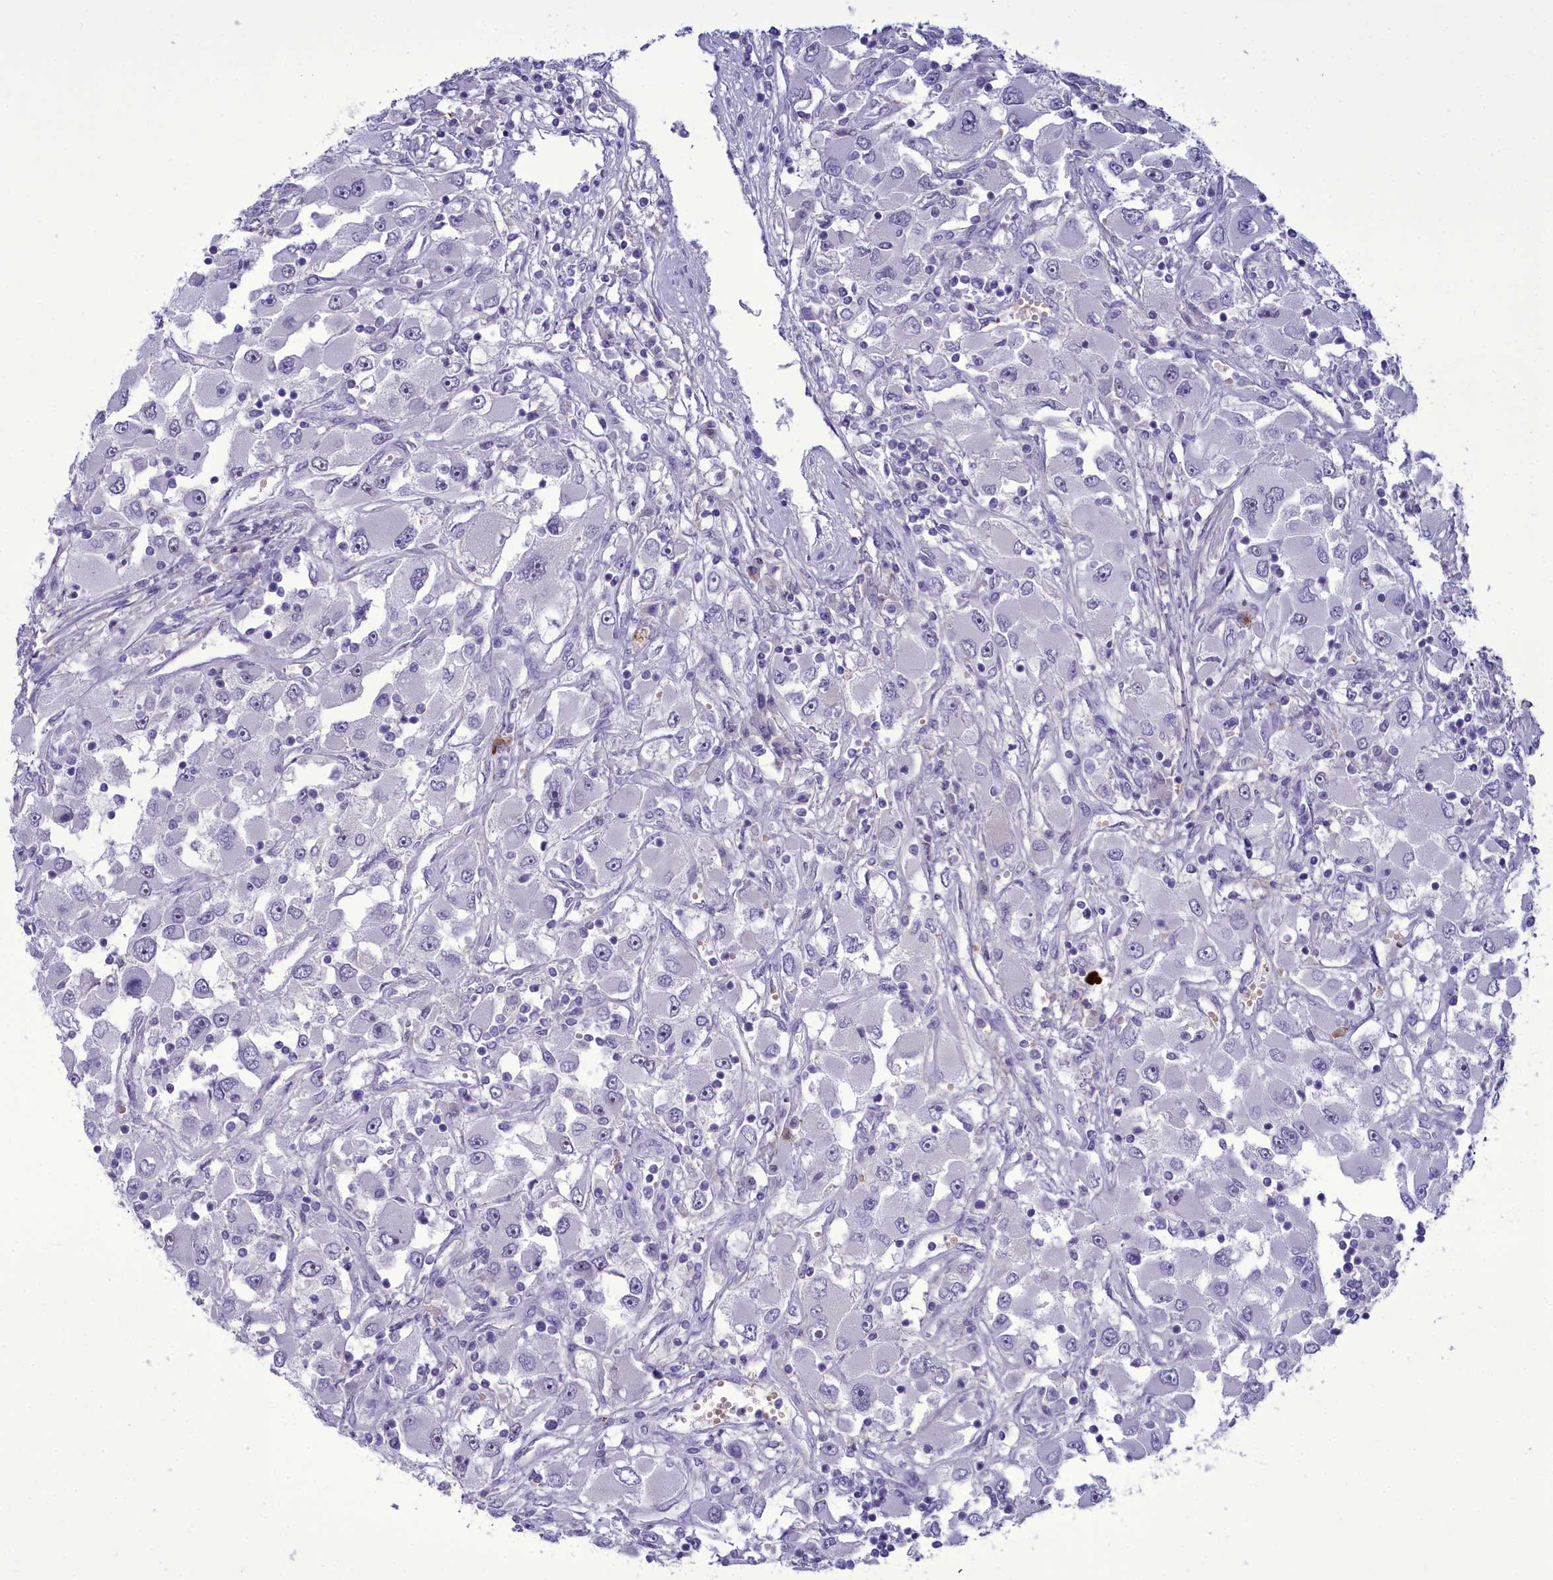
{"staining": {"intensity": "negative", "quantity": "none", "location": "none"}, "tissue": "renal cancer", "cell_type": "Tumor cells", "image_type": "cancer", "snomed": [{"axis": "morphology", "description": "Adenocarcinoma, NOS"}, {"axis": "topography", "description": "Kidney"}], "caption": "This is an IHC photomicrograph of human renal cancer (adenocarcinoma). There is no staining in tumor cells.", "gene": "OSTN", "patient": {"sex": "female", "age": 52}}